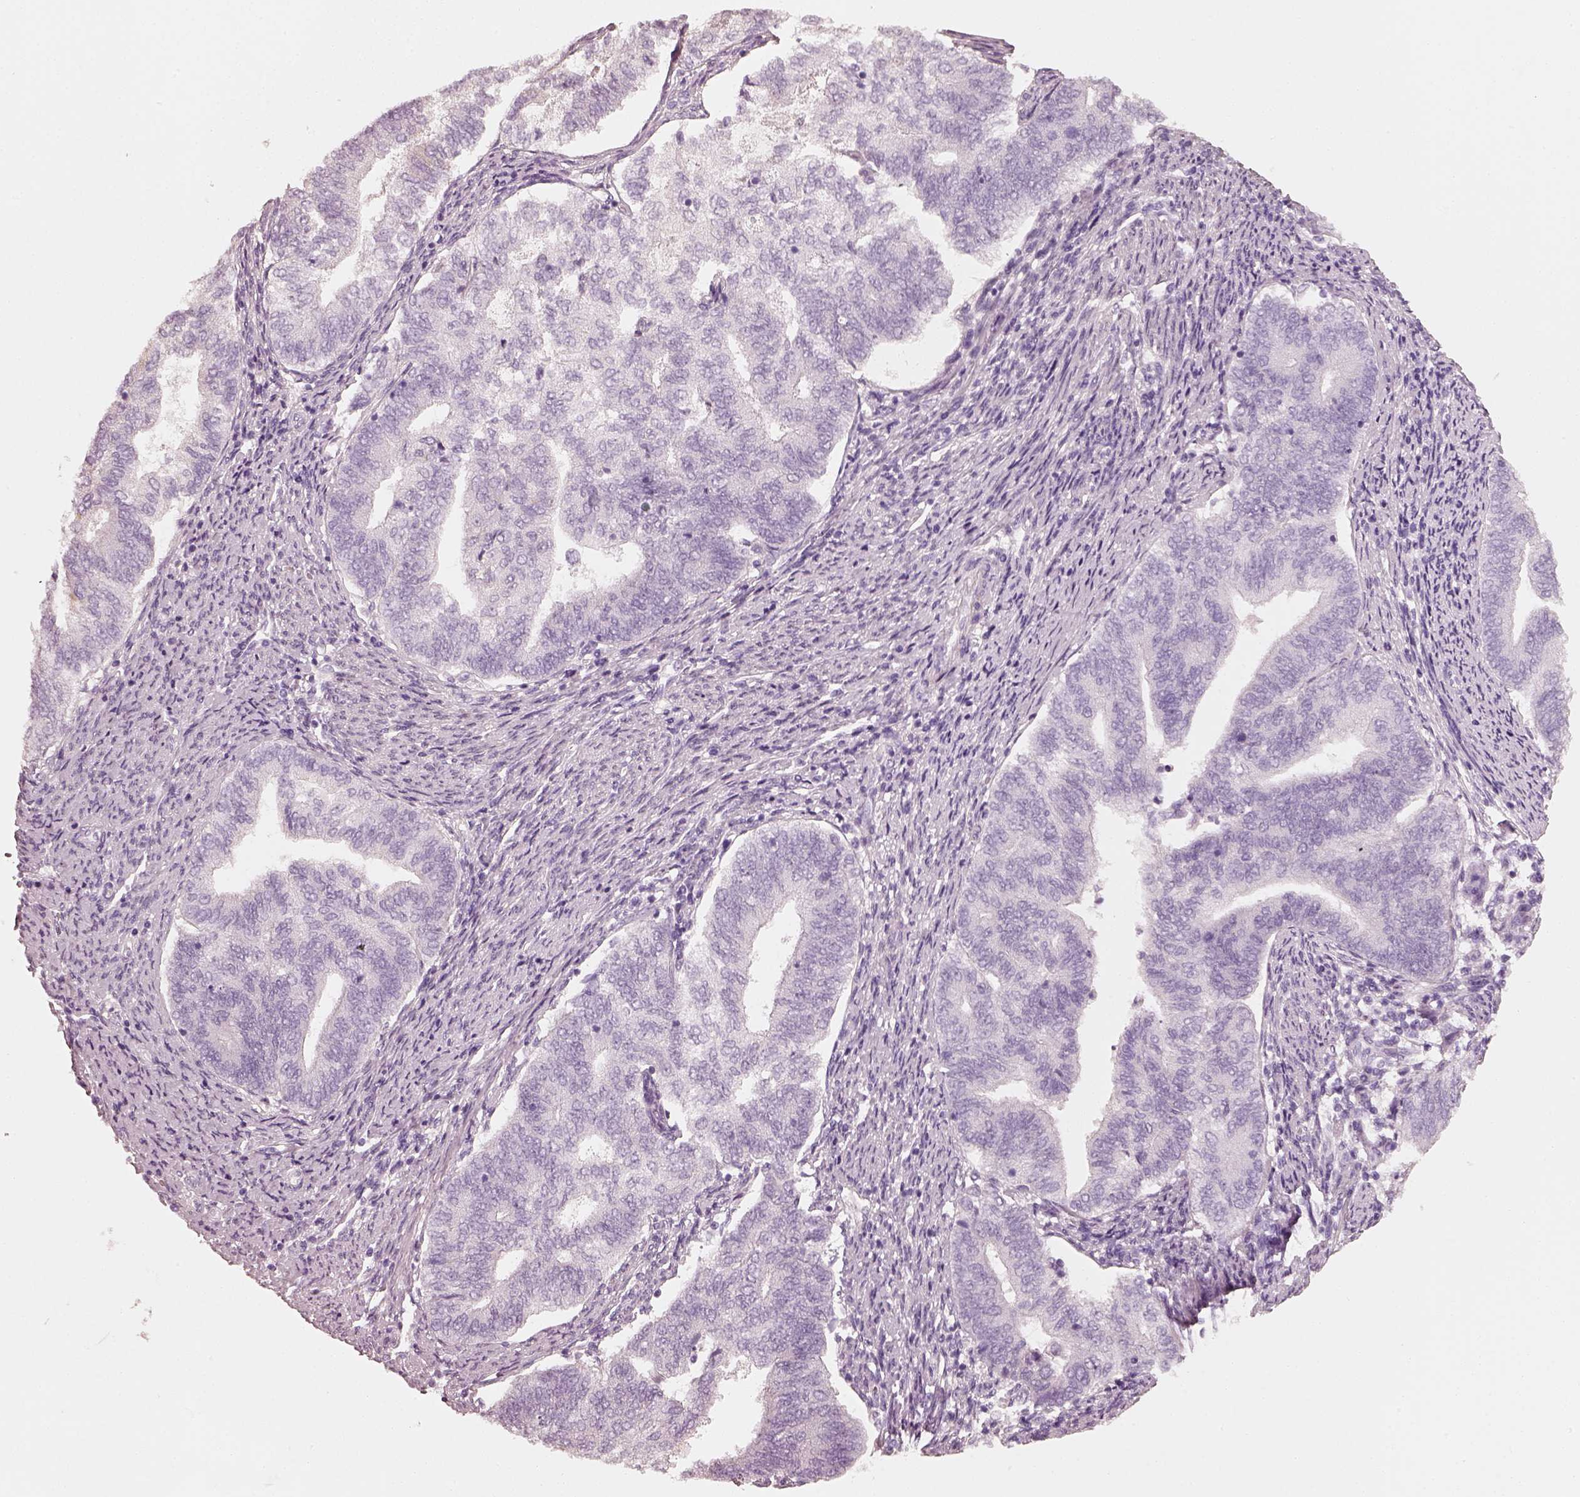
{"staining": {"intensity": "negative", "quantity": "none", "location": "none"}, "tissue": "endometrial cancer", "cell_type": "Tumor cells", "image_type": "cancer", "snomed": [{"axis": "morphology", "description": "Adenocarcinoma, NOS"}, {"axis": "topography", "description": "Endometrium"}], "caption": "Immunohistochemistry (IHC) micrograph of human endometrial cancer stained for a protein (brown), which reveals no expression in tumor cells.", "gene": "RS1", "patient": {"sex": "female", "age": 65}}